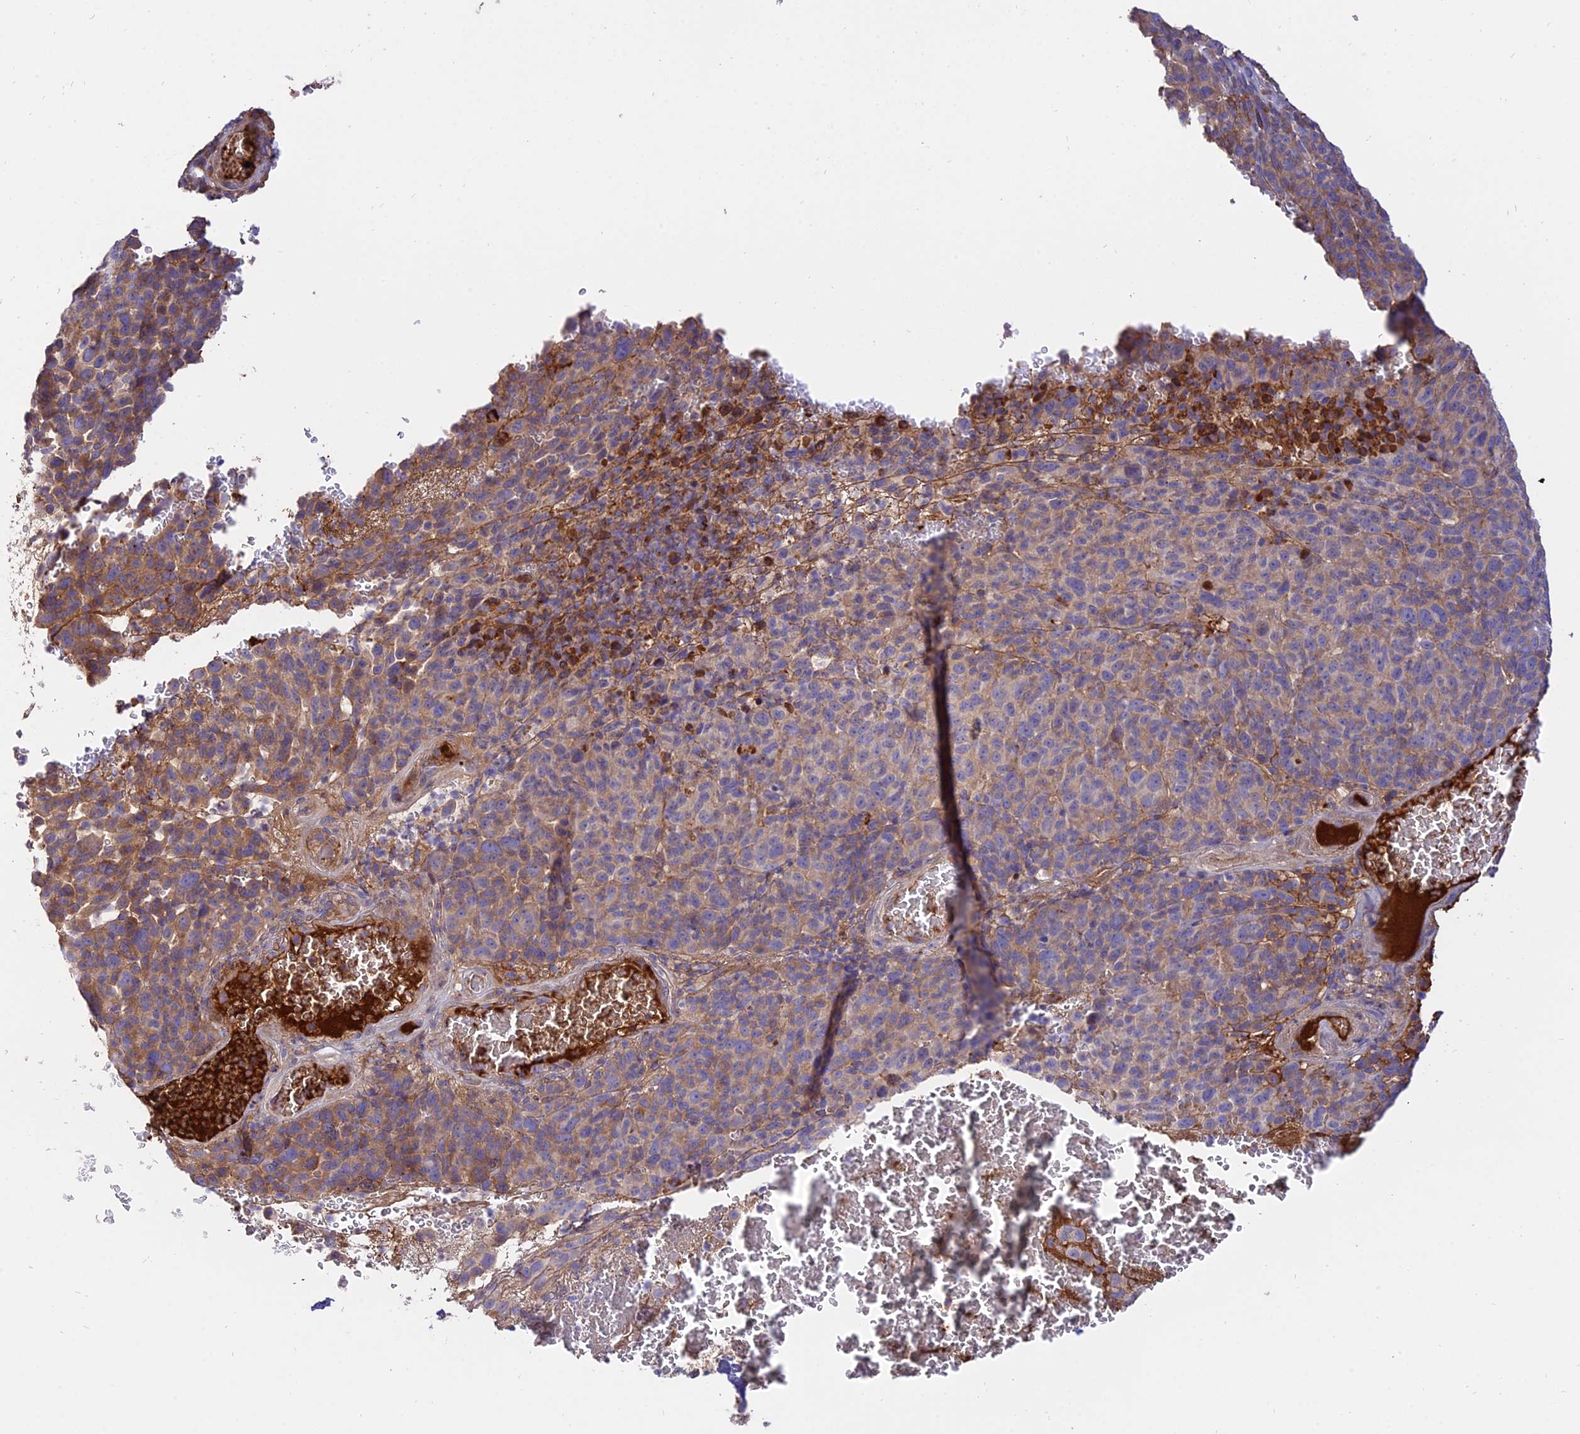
{"staining": {"intensity": "weak", "quantity": ">75%", "location": "cytoplasmic/membranous"}, "tissue": "melanoma", "cell_type": "Tumor cells", "image_type": "cancer", "snomed": [{"axis": "morphology", "description": "Malignant melanoma, NOS"}, {"axis": "topography", "description": "Skin"}], "caption": "IHC staining of melanoma, which exhibits low levels of weak cytoplasmic/membranous staining in approximately >75% of tumor cells indicating weak cytoplasmic/membranous protein expression. The staining was performed using DAB (3,3'-diaminobenzidine) (brown) for protein detection and nuclei were counterstained in hematoxylin (blue).", "gene": "PYM1", "patient": {"sex": "male", "age": 49}}